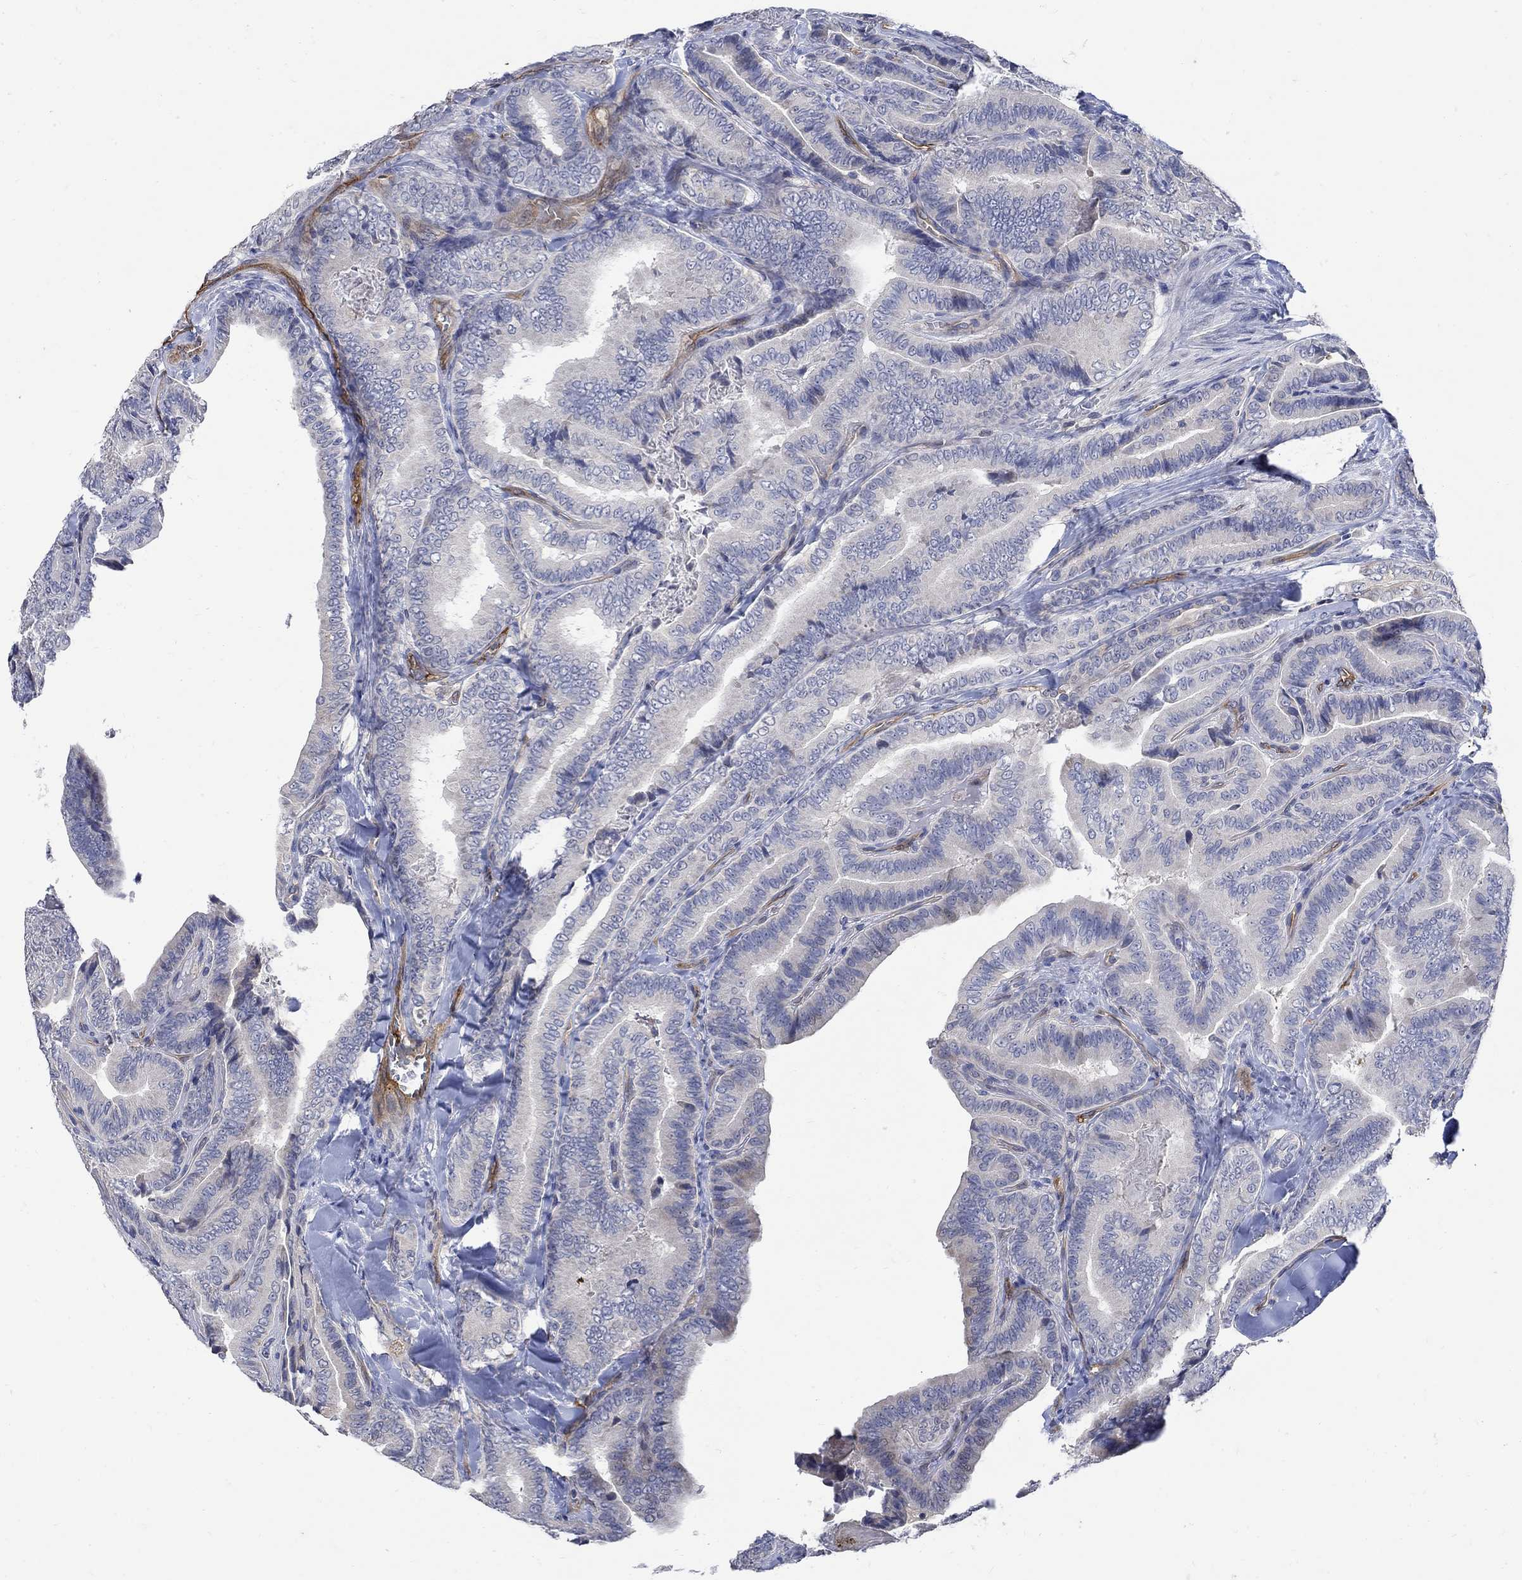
{"staining": {"intensity": "negative", "quantity": "none", "location": "none"}, "tissue": "thyroid cancer", "cell_type": "Tumor cells", "image_type": "cancer", "snomed": [{"axis": "morphology", "description": "Papillary adenocarcinoma, NOS"}, {"axis": "topography", "description": "Thyroid gland"}], "caption": "Immunohistochemical staining of thyroid cancer exhibits no significant expression in tumor cells.", "gene": "TGM2", "patient": {"sex": "male", "age": 61}}